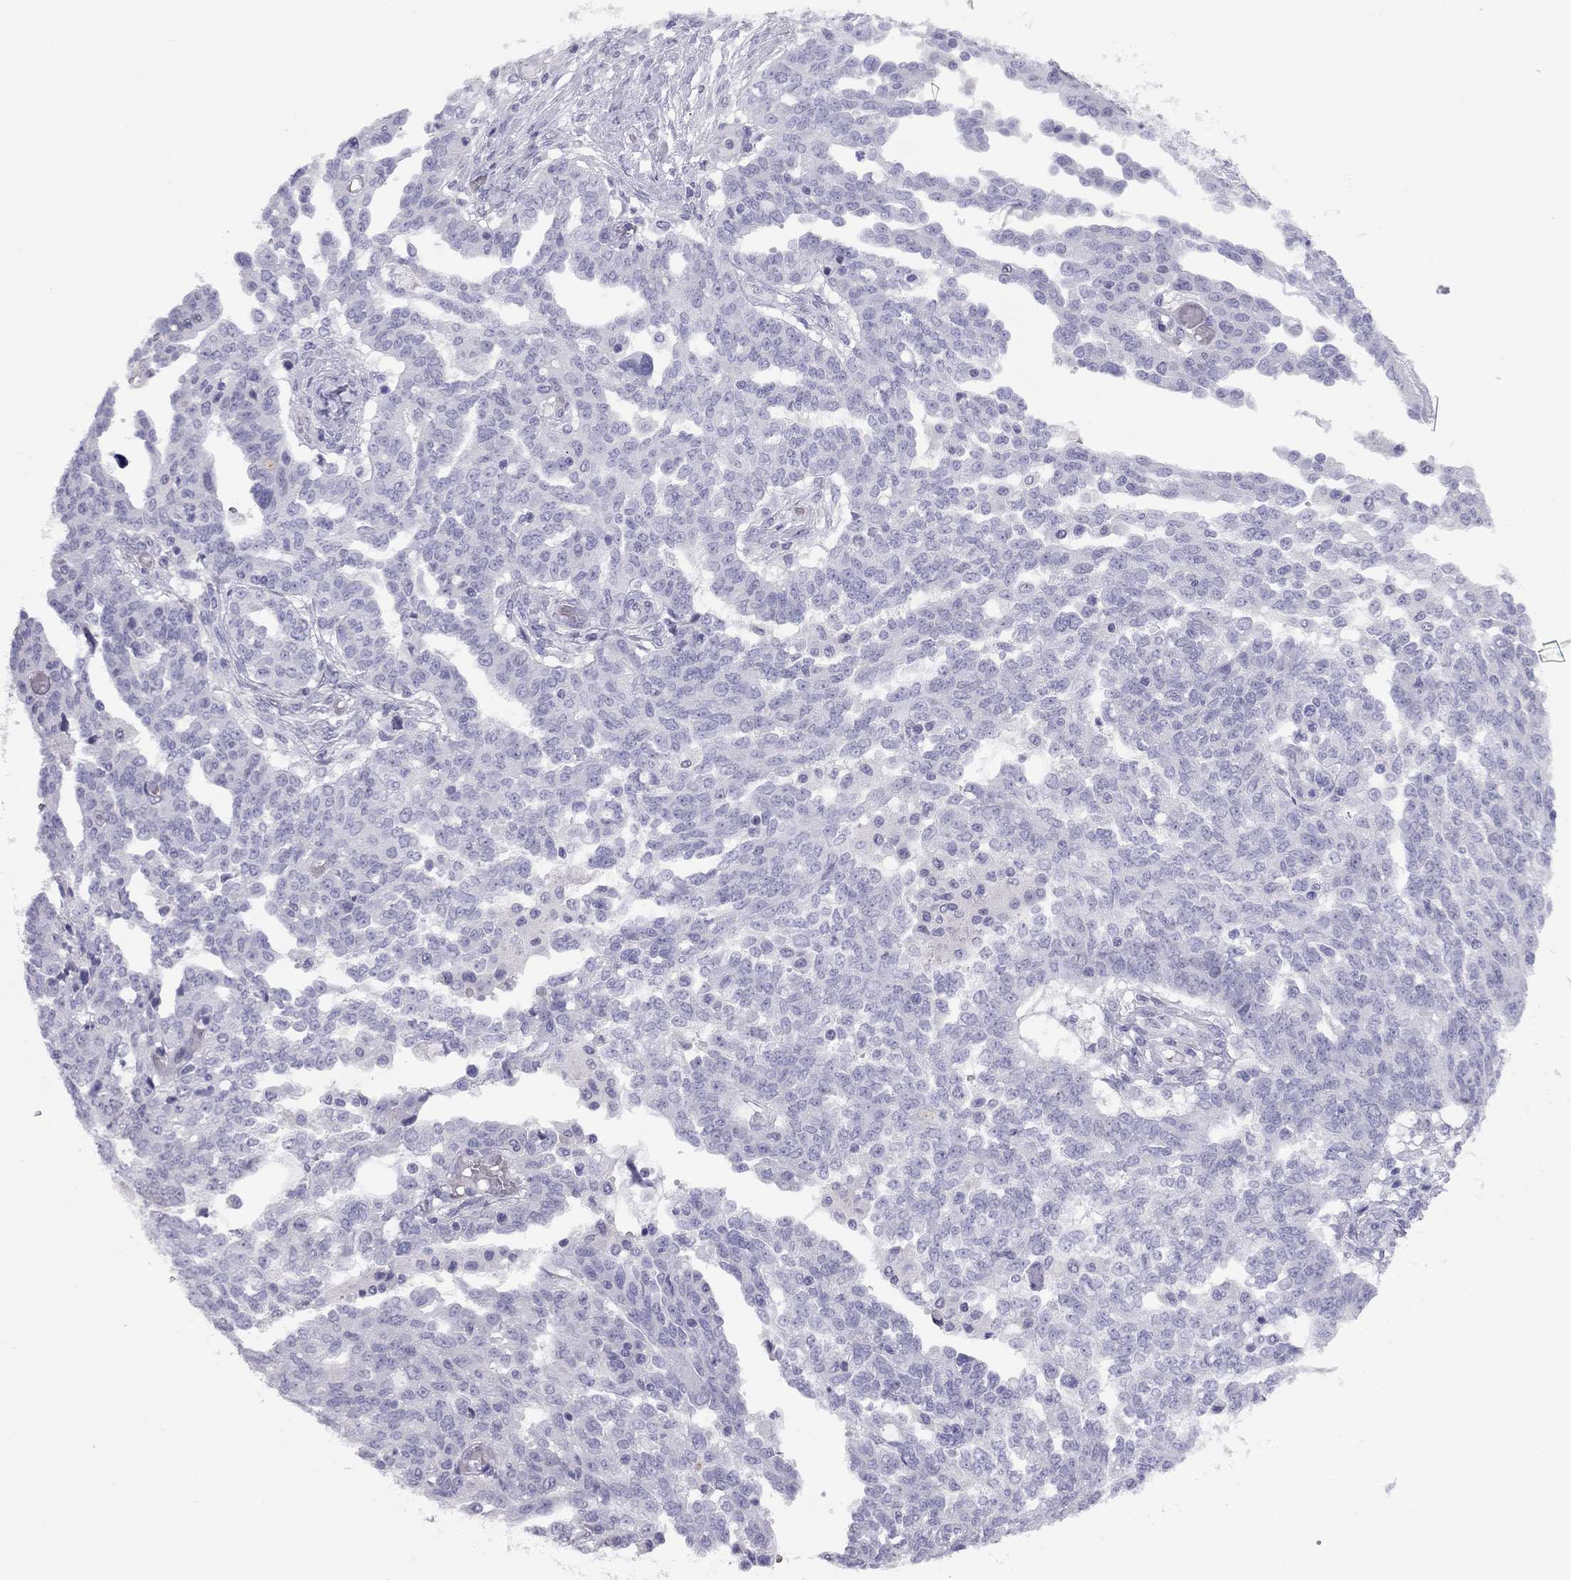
{"staining": {"intensity": "negative", "quantity": "none", "location": "none"}, "tissue": "ovarian cancer", "cell_type": "Tumor cells", "image_type": "cancer", "snomed": [{"axis": "morphology", "description": "Cystadenocarcinoma, serous, NOS"}, {"axis": "topography", "description": "Ovary"}], "caption": "Serous cystadenocarcinoma (ovarian) was stained to show a protein in brown. There is no significant positivity in tumor cells.", "gene": "FSCN3", "patient": {"sex": "female", "age": 67}}